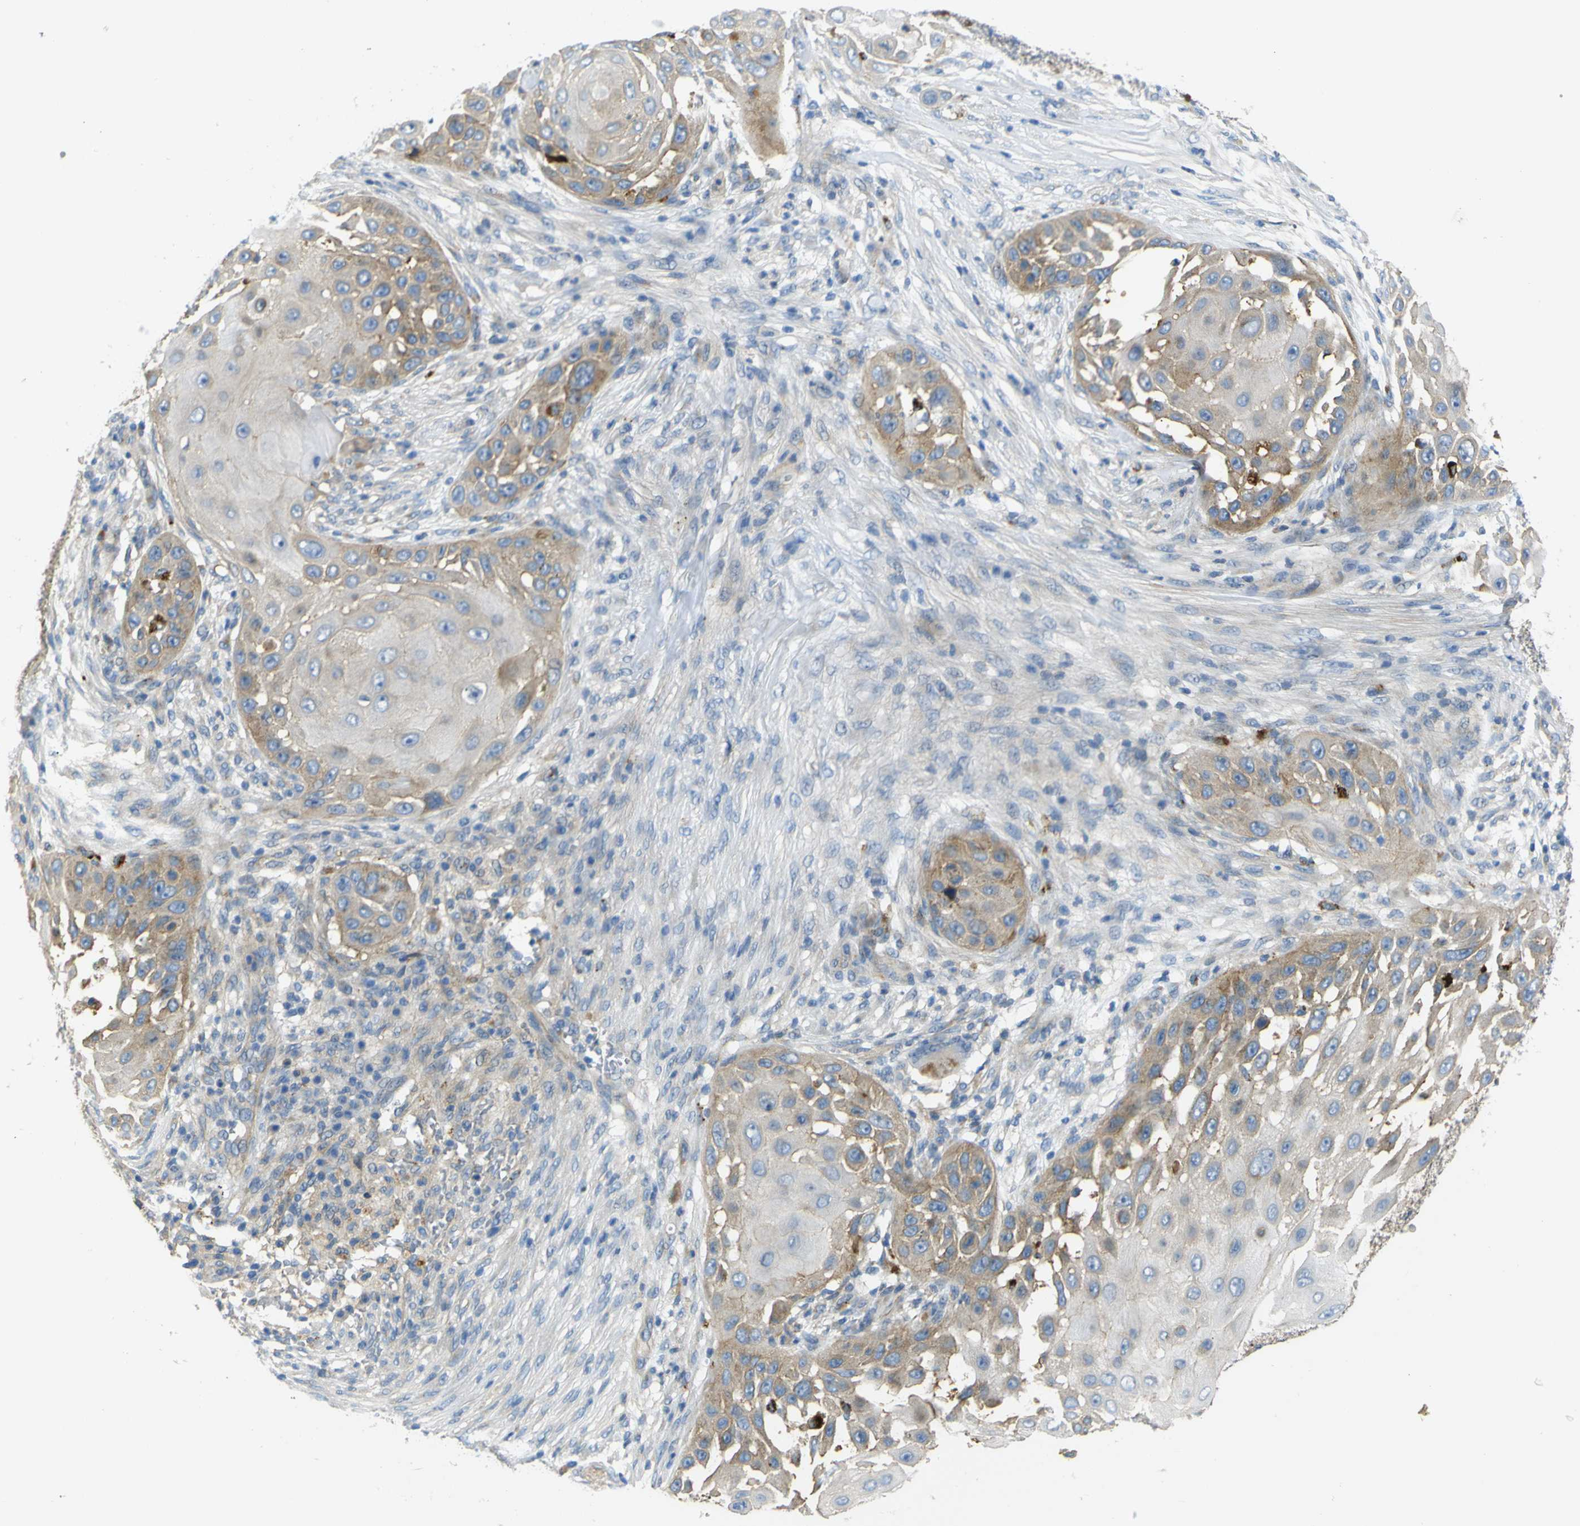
{"staining": {"intensity": "moderate", "quantity": ">75%", "location": "cytoplasmic/membranous"}, "tissue": "skin cancer", "cell_type": "Tumor cells", "image_type": "cancer", "snomed": [{"axis": "morphology", "description": "Squamous cell carcinoma, NOS"}, {"axis": "topography", "description": "Skin"}], "caption": "Immunohistochemical staining of human skin squamous cell carcinoma shows medium levels of moderate cytoplasmic/membranous protein staining in approximately >75% of tumor cells.", "gene": "SYPL1", "patient": {"sex": "female", "age": 44}}